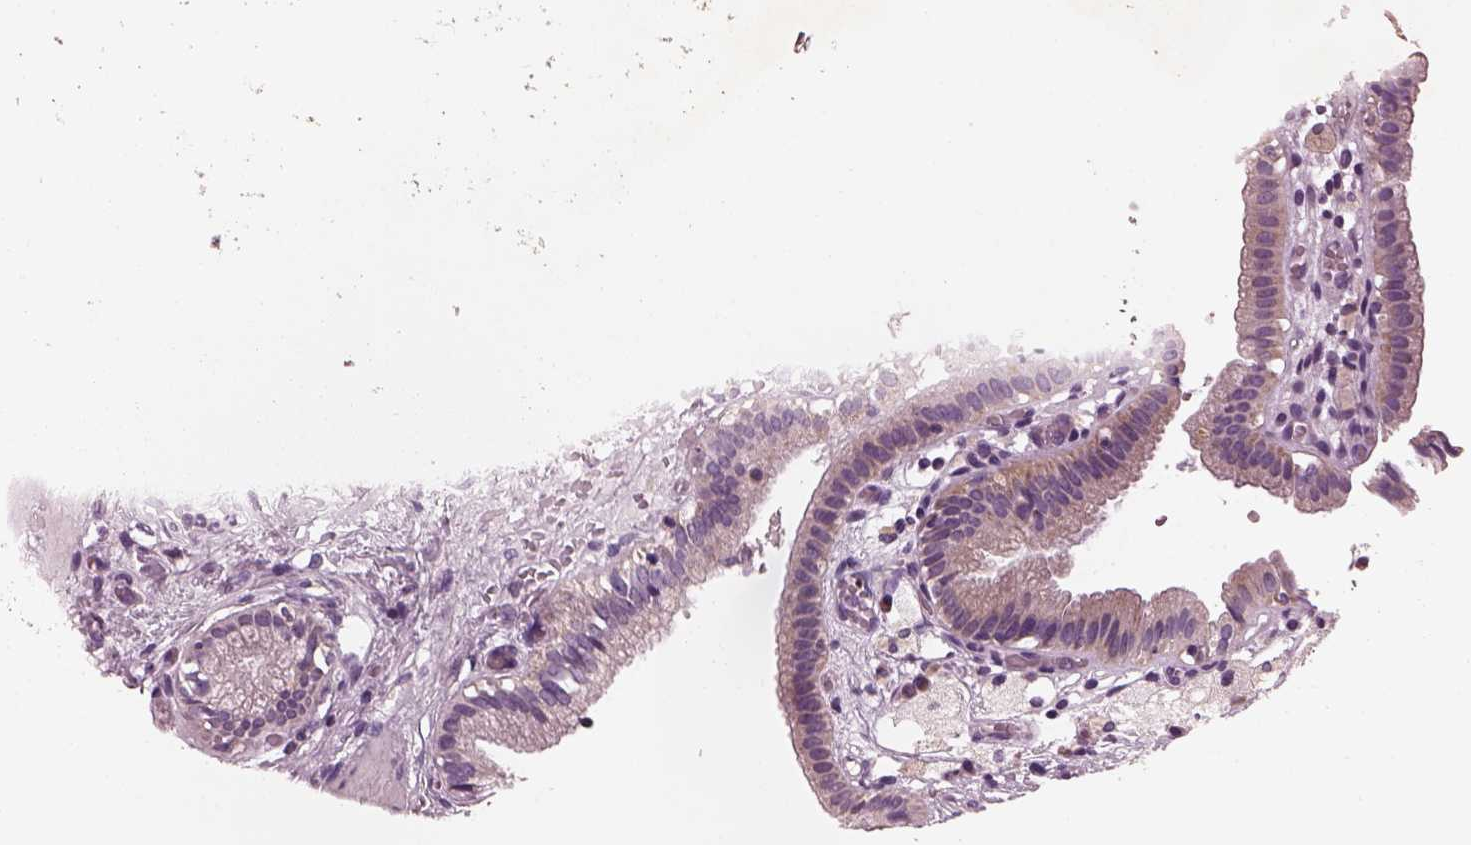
{"staining": {"intensity": "weak", "quantity": ">75%", "location": "cytoplasmic/membranous"}, "tissue": "gallbladder", "cell_type": "Glandular cells", "image_type": "normal", "snomed": [{"axis": "morphology", "description": "Normal tissue, NOS"}, {"axis": "topography", "description": "Gallbladder"}], "caption": "Glandular cells display low levels of weak cytoplasmic/membranous staining in approximately >75% of cells in normal gallbladder.", "gene": "AP4M1", "patient": {"sex": "female", "age": 24}}